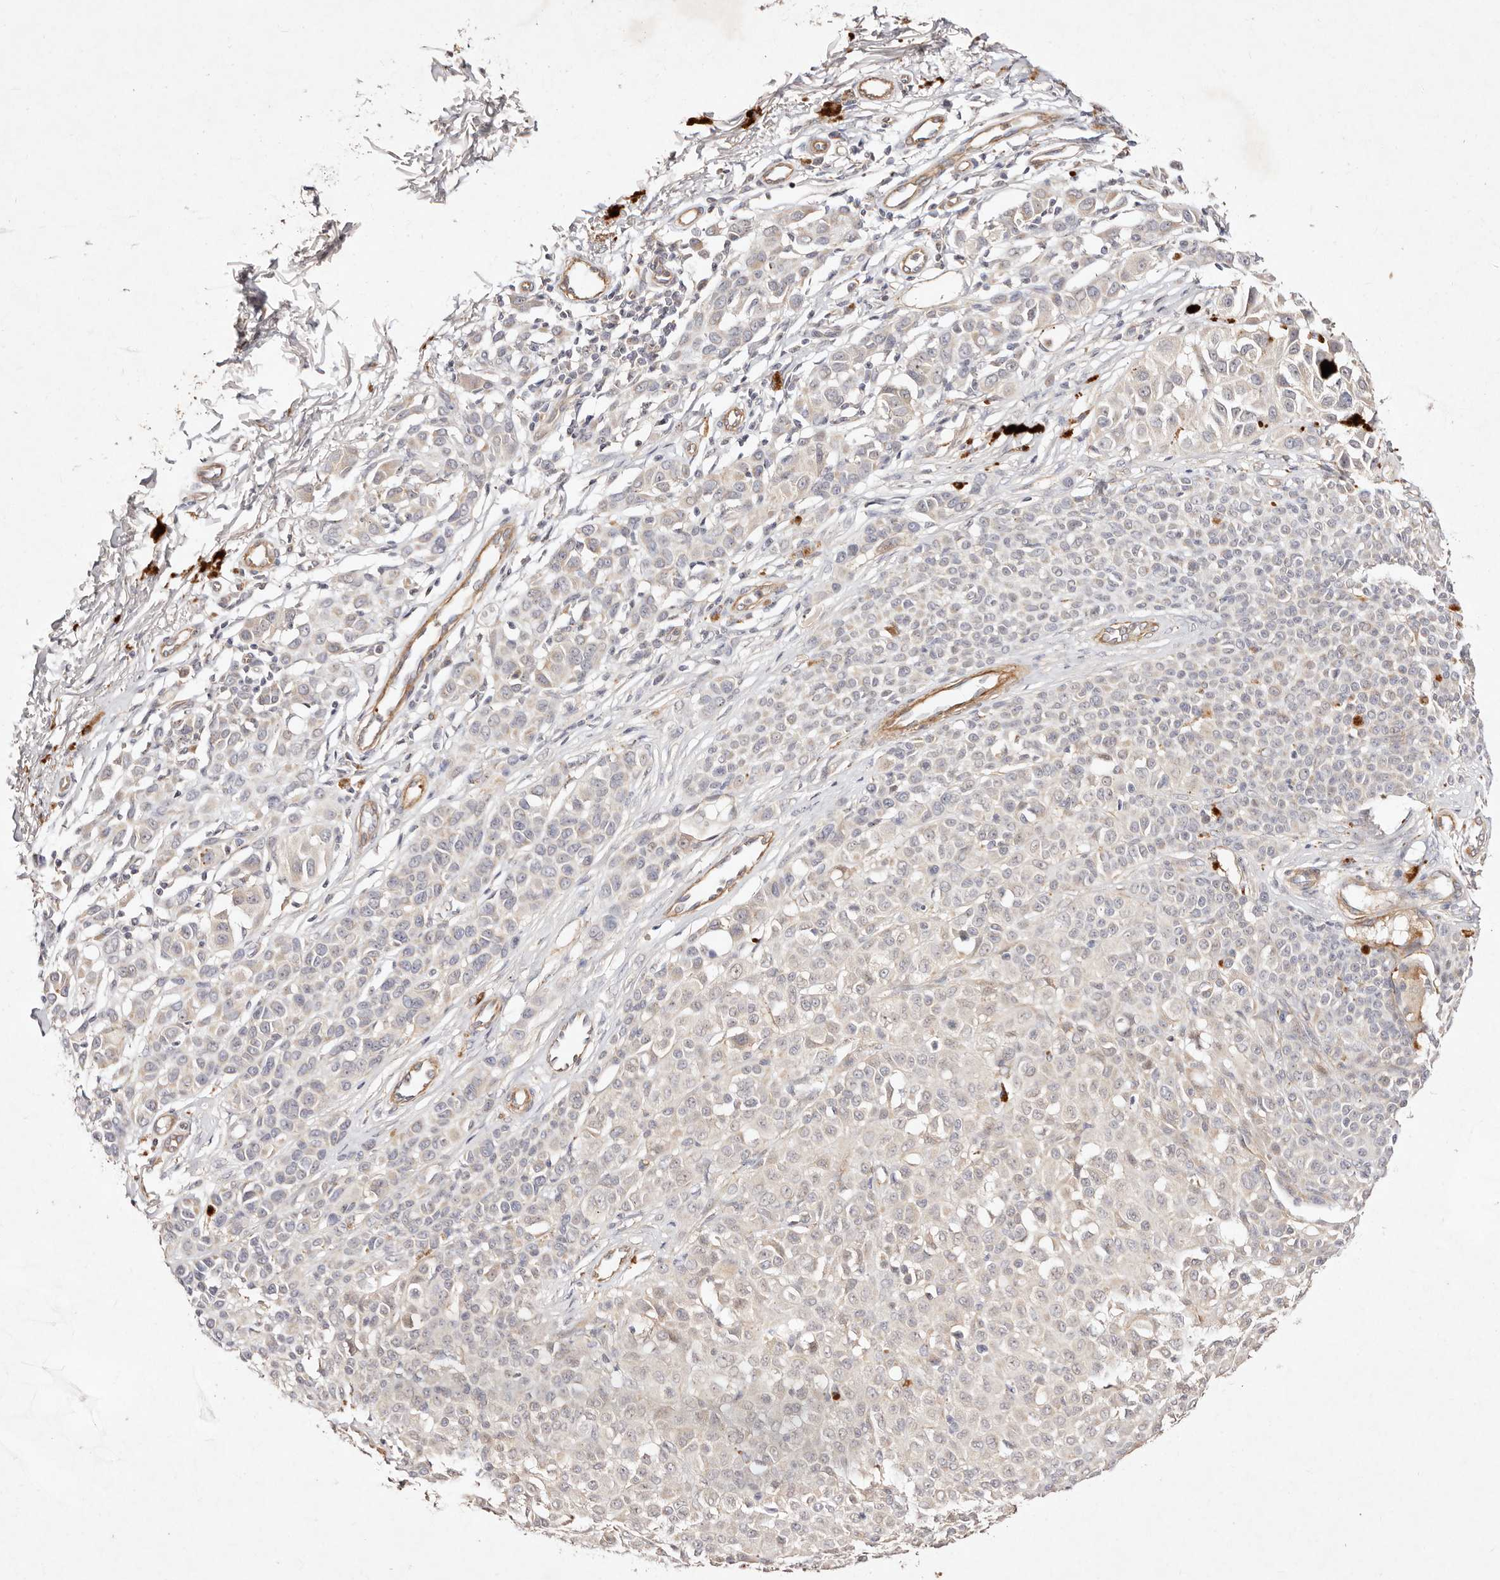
{"staining": {"intensity": "negative", "quantity": "none", "location": "none"}, "tissue": "melanoma", "cell_type": "Tumor cells", "image_type": "cancer", "snomed": [{"axis": "morphology", "description": "Malignant melanoma, NOS"}, {"axis": "topography", "description": "Skin of leg"}], "caption": "Immunohistochemistry photomicrograph of neoplastic tissue: human malignant melanoma stained with DAB shows no significant protein positivity in tumor cells.", "gene": "MTMR11", "patient": {"sex": "female", "age": 72}}